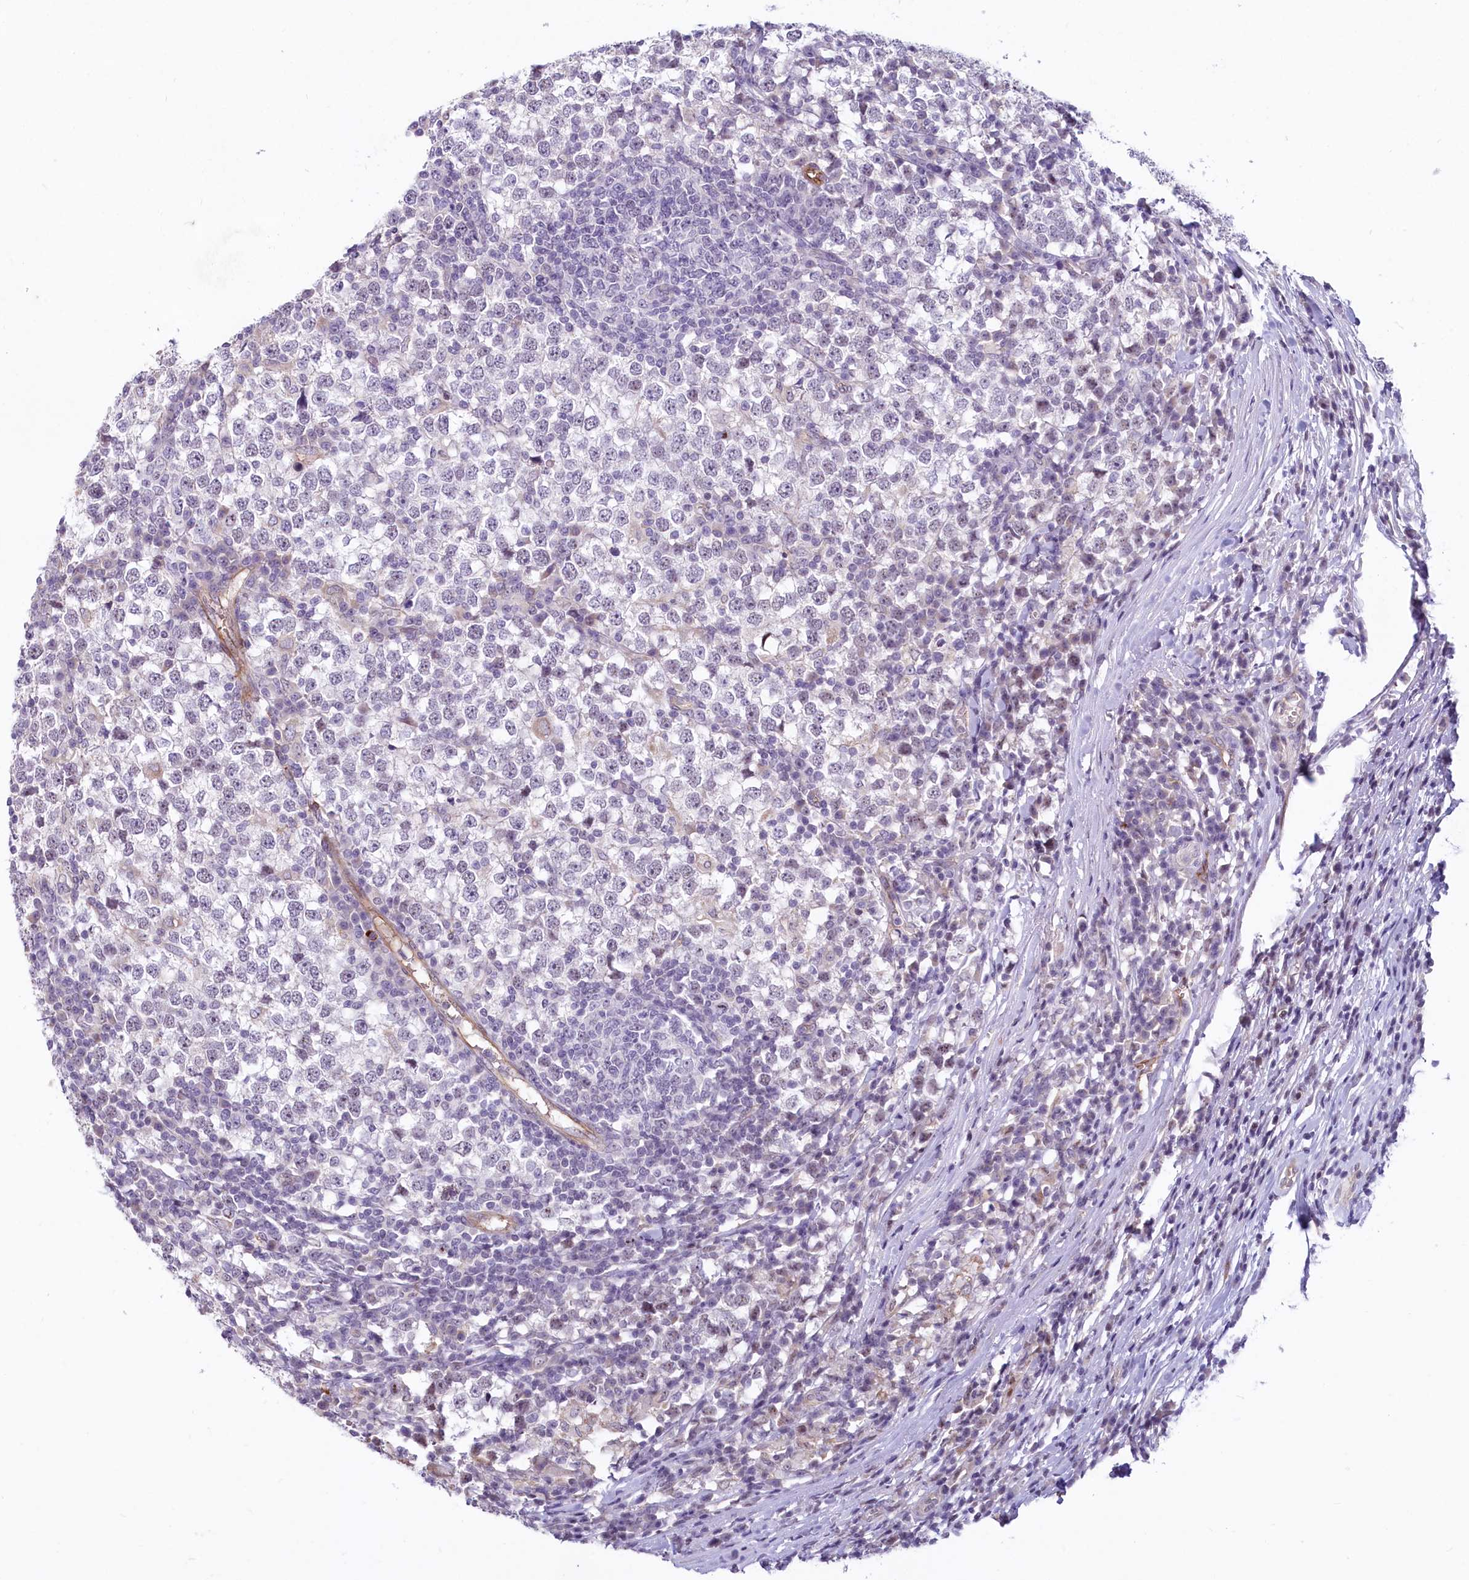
{"staining": {"intensity": "negative", "quantity": "none", "location": "none"}, "tissue": "testis cancer", "cell_type": "Tumor cells", "image_type": "cancer", "snomed": [{"axis": "morphology", "description": "Seminoma, NOS"}, {"axis": "topography", "description": "Testis"}], "caption": "Immunohistochemical staining of human testis seminoma demonstrates no significant expression in tumor cells.", "gene": "PROCR", "patient": {"sex": "male", "age": 65}}